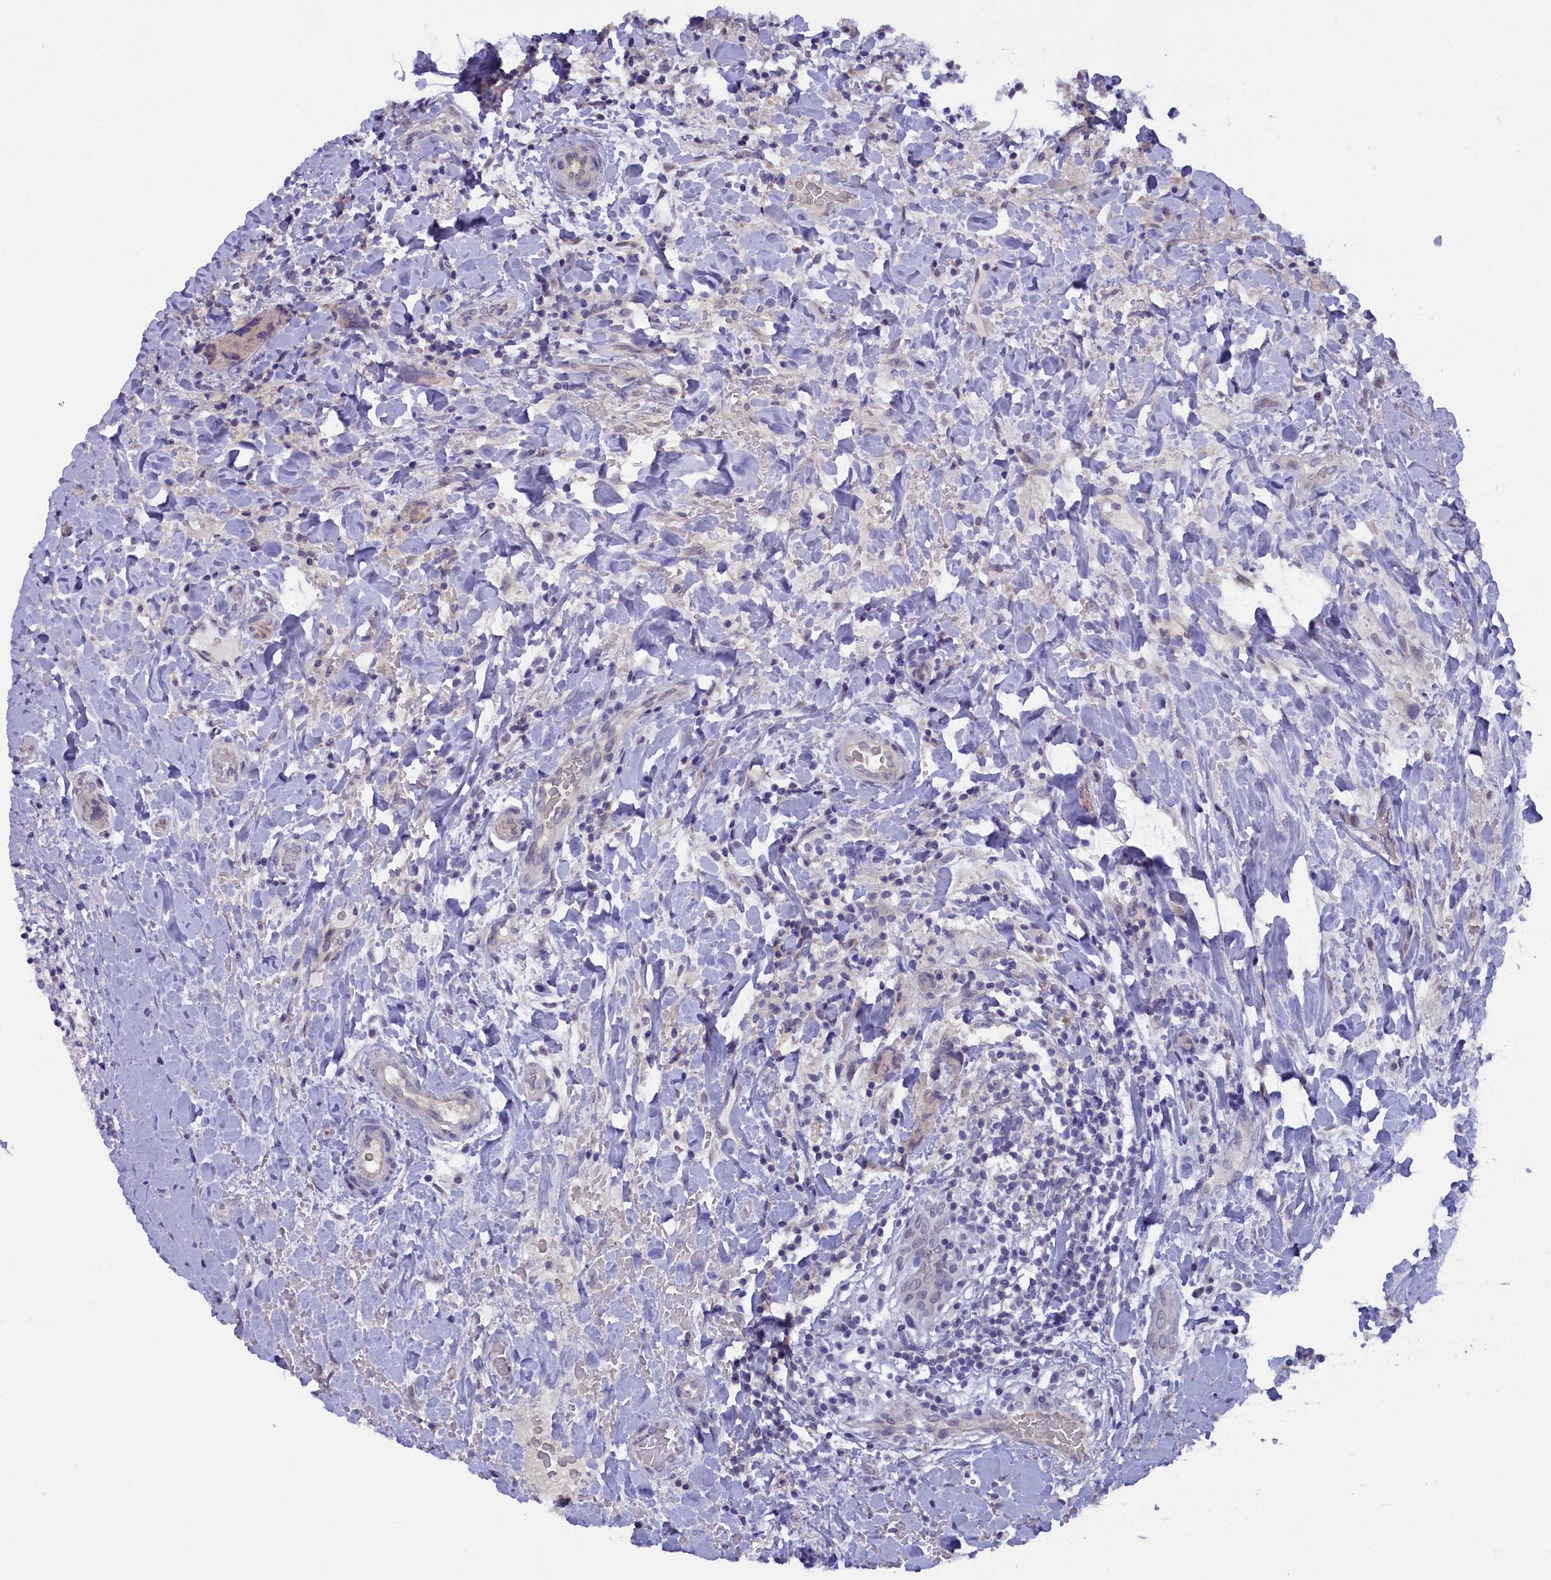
{"staining": {"intensity": "negative", "quantity": "none", "location": "none"}, "tissue": "breast cancer", "cell_type": "Tumor cells", "image_type": "cancer", "snomed": [{"axis": "morphology", "description": "Normal tissue, NOS"}, {"axis": "morphology", "description": "Duct carcinoma"}, {"axis": "topography", "description": "Breast"}], "caption": "Immunohistochemistry of invasive ductal carcinoma (breast) displays no positivity in tumor cells.", "gene": "ZSWIM4", "patient": {"sex": "female", "age": 62}}